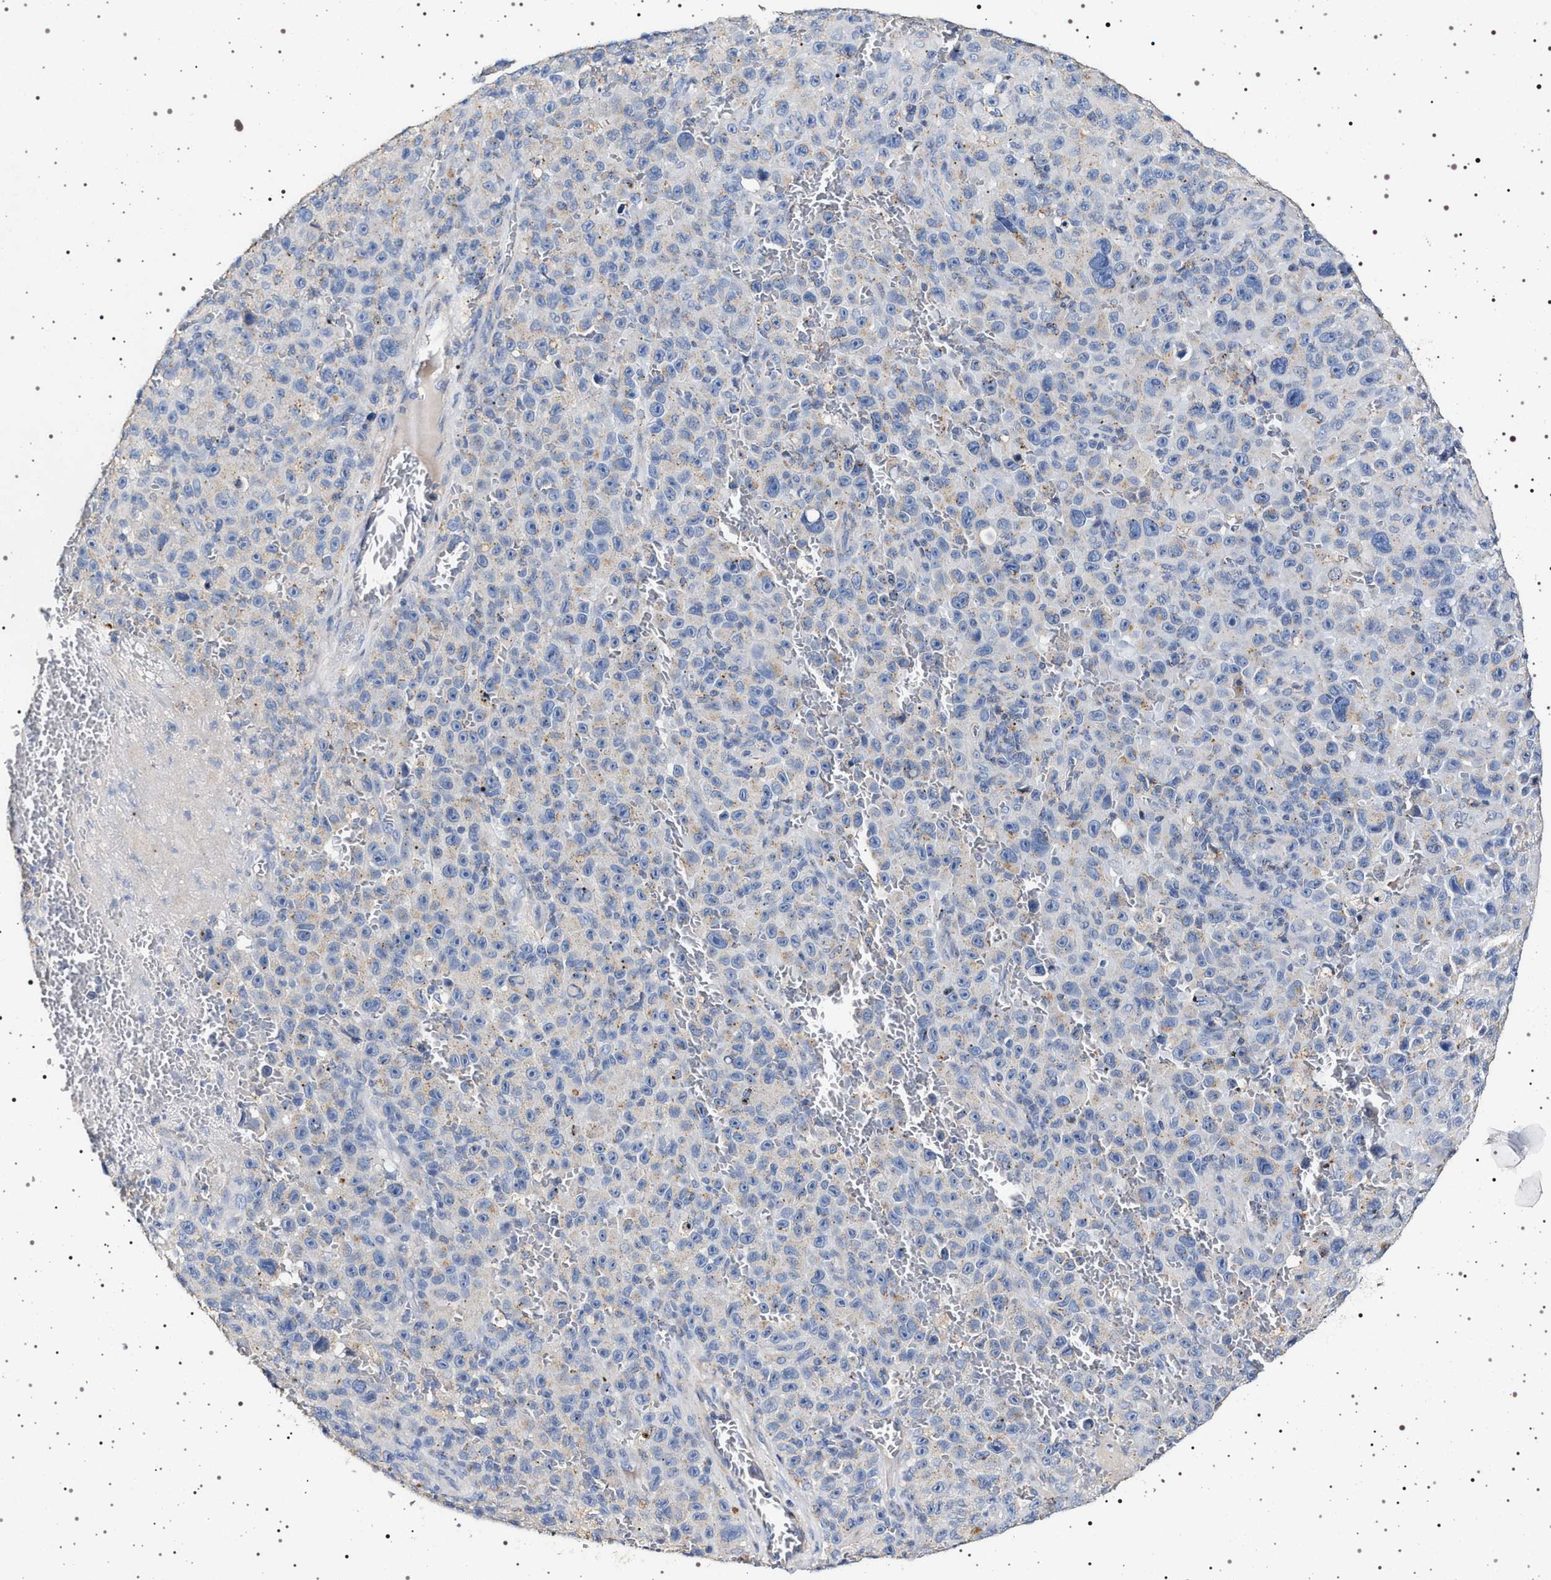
{"staining": {"intensity": "negative", "quantity": "none", "location": "none"}, "tissue": "melanoma", "cell_type": "Tumor cells", "image_type": "cancer", "snomed": [{"axis": "morphology", "description": "Malignant melanoma, NOS"}, {"axis": "topography", "description": "Skin"}], "caption": "IHC micrograph of neoplastic tissue: human melanoma stained with DAB exhibits no significant protein expression in tumor cells.", "gene": "NAALADL2", "patient": {"sex": "female", "age": 82}}